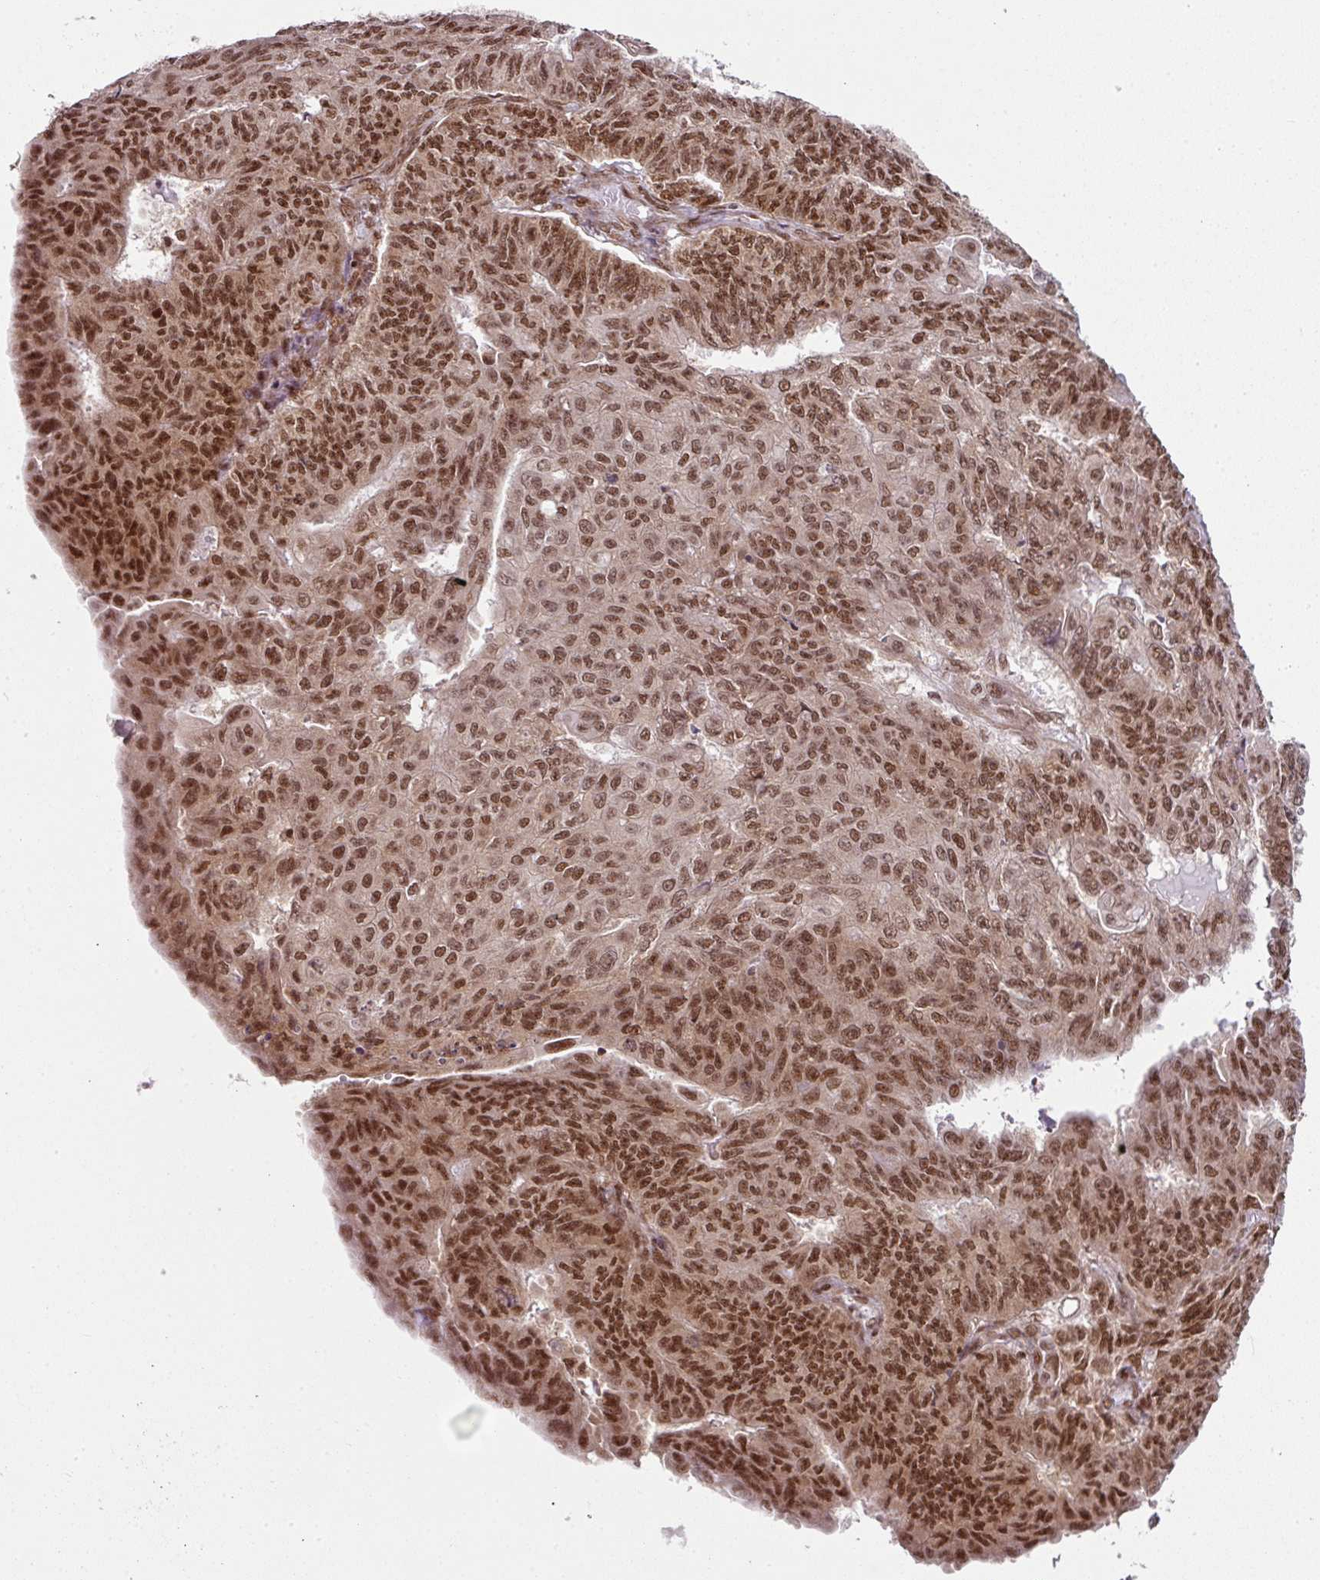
{"staining": {"intensity": "moderate", "quantity": ">75%", "location": "nuclear"}, "tissue": "endometrial cancer", "cell_type": "Tumor cells", "image_type": "cancer", "snomed": [{"axis": "morphology", "description": "Adenocarcinoma, NOS"}, {"axis": "topography", "description": "Endometrium"}], "caption": "A brown stain shows moderate nuclear positivity of a protein in human endometrial cancer tumor cells.", "gene": "NFYA", "patient": {"sex": "female", "age": 32}}